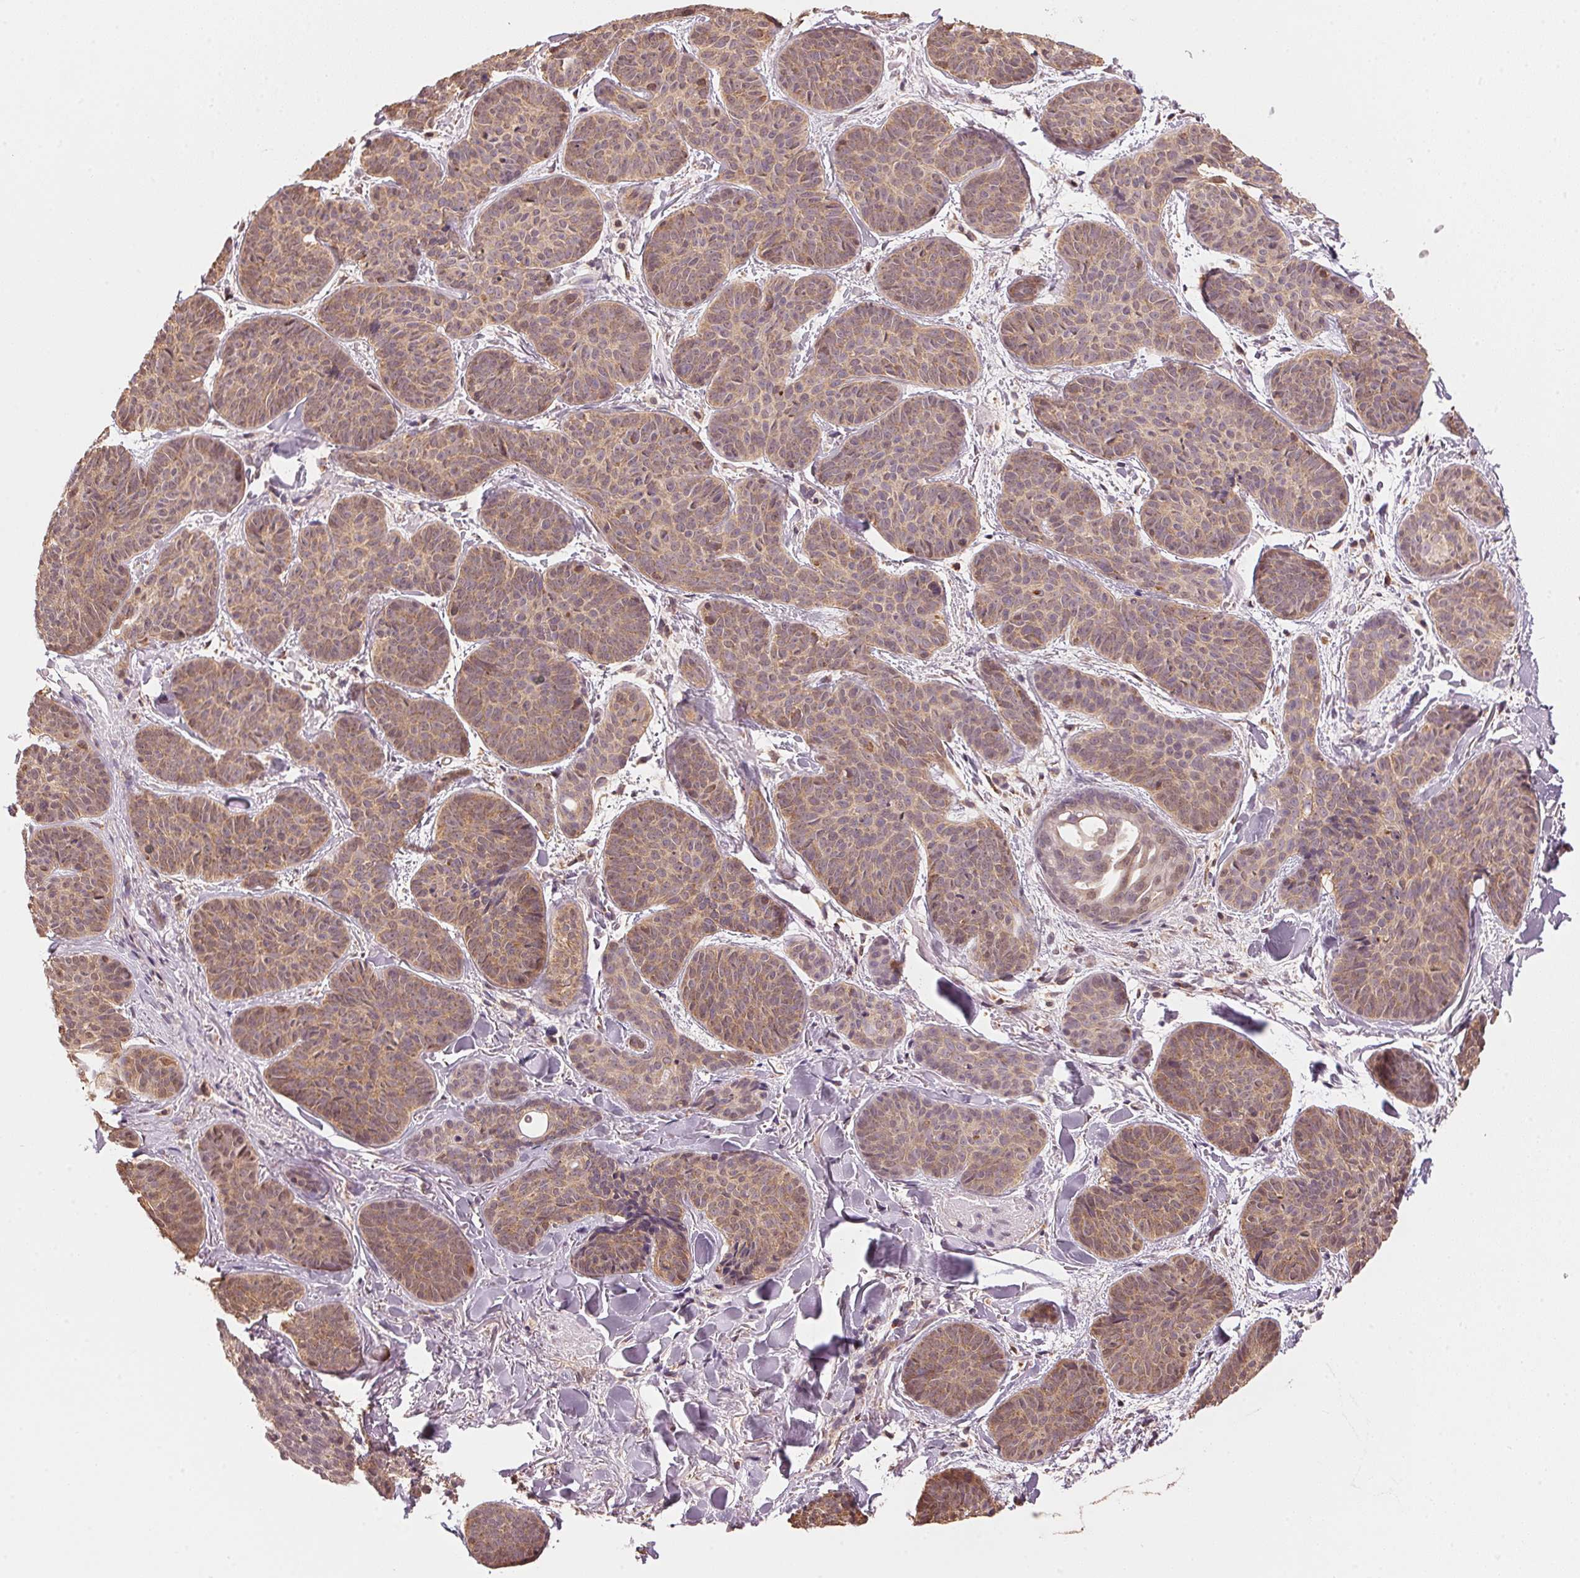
{"staining": {"intensity": "moderate", "quantity": ">75%", "location": "cytoplasmic/membranous"}, "tissue": "skin cancer", "cell_type": "Tumor cells", "image_type": "cancer", "snomed": [{"axis": "morphology", "description": "Basal cell carcinoma"}, {"axis": "topography", "description": "Skin"}], "caption": "A medium amount of moderate cytoplasmic/membranous expression is appreciated in approximately >75% of tumor cells in skin cancer tissue. Nuclei are stained in blue.", "gene": "ARHGAP6", "patient": {"sex": "female", "age": 82}}